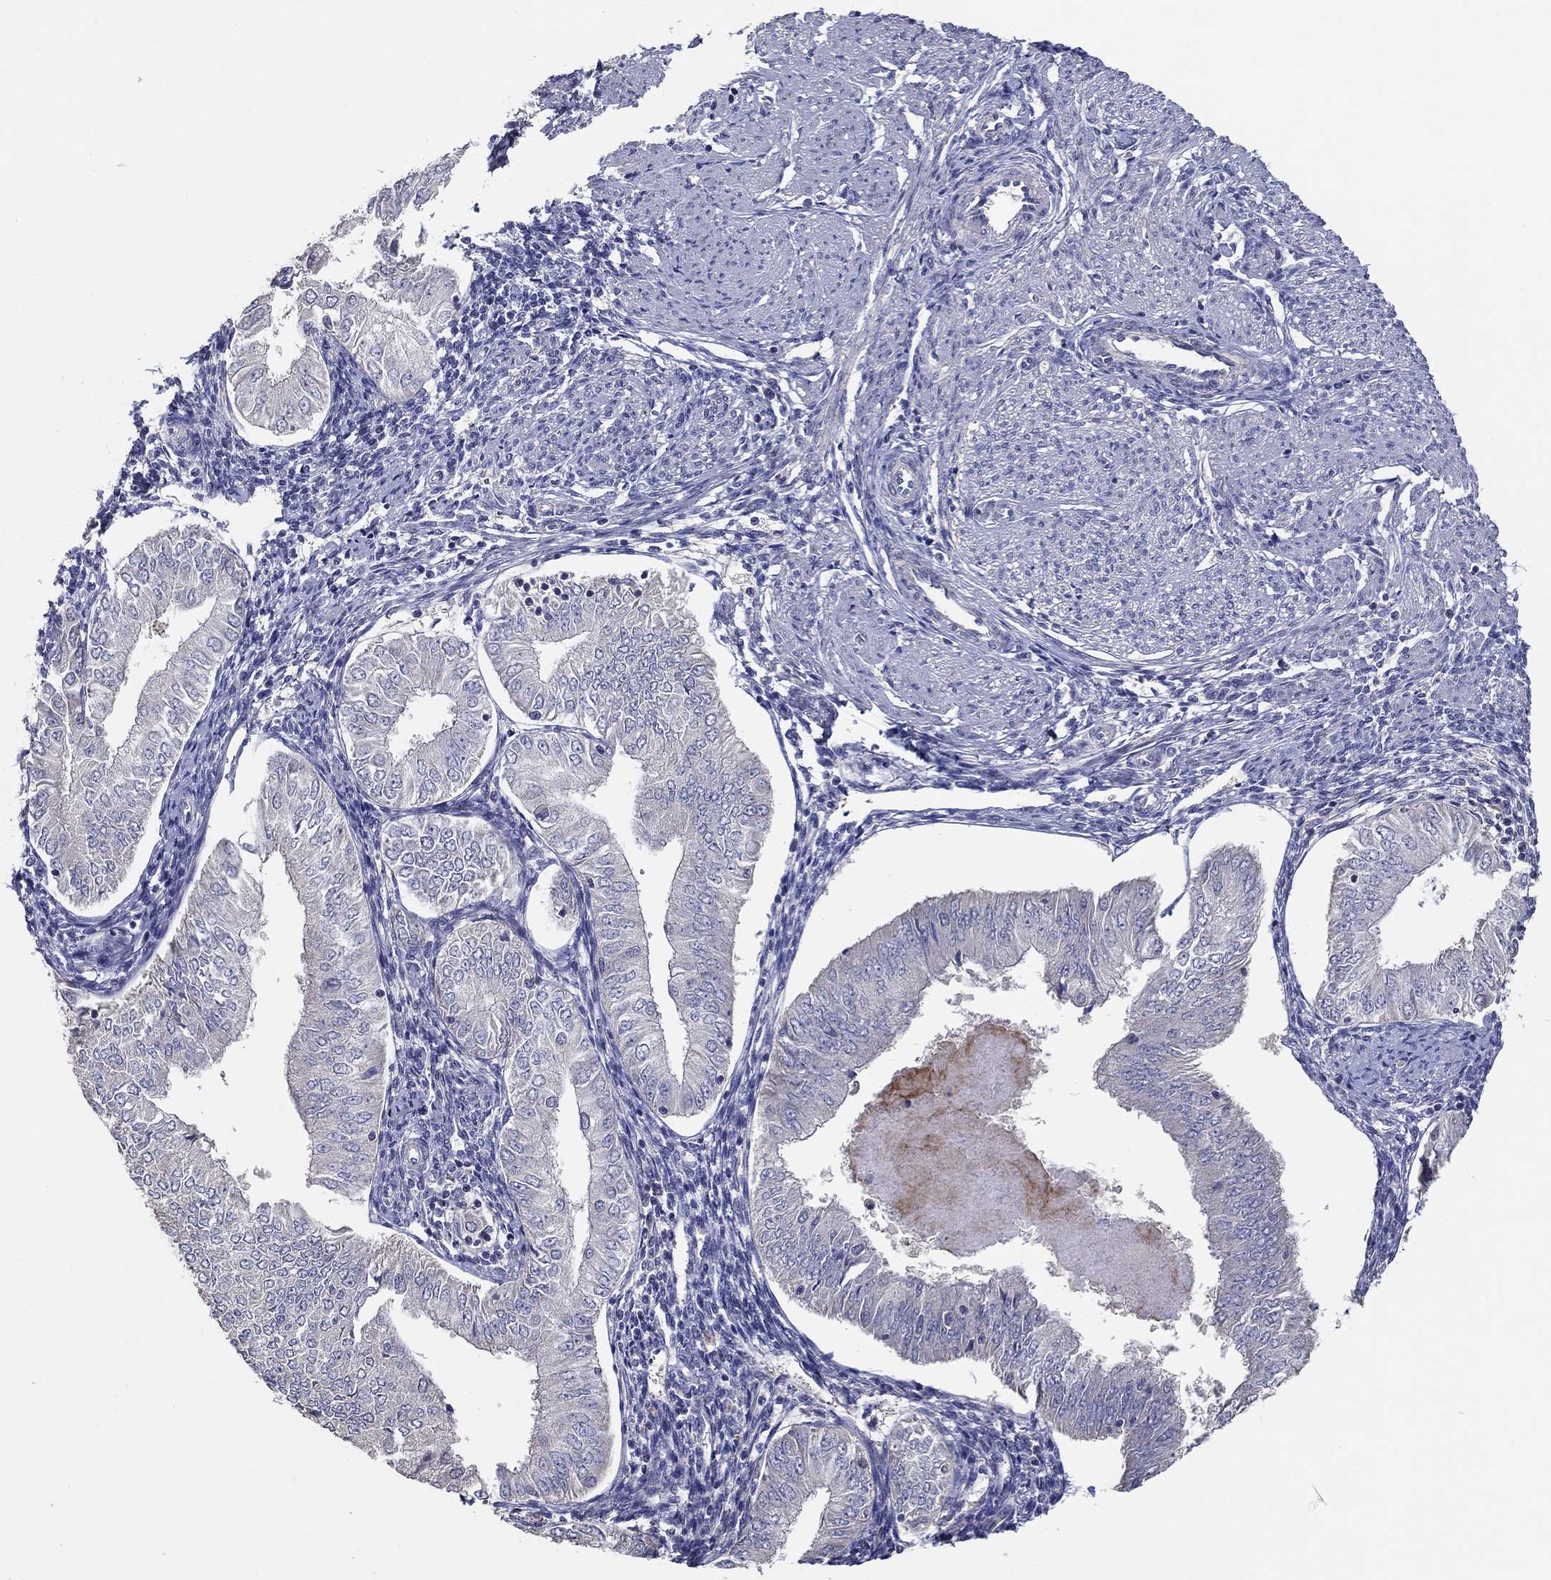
{"staining": {"intensity": "negative", "quantity": "none", "location": "none"}, "tissue": "endometrial cancer", "cell_type": "Tumor cells", "image_type": "cancer", "snomed": [{"axis": "morphology", "description": "Adenocarcinoma, NOS"}, {"axis": "topography", "description": "Endometrium"}], "caption": "Immunohistochemistry histopathology image of neoplastic tissue: human endometrial adenocarcinoma stained with DAB (3,3'-diaminobenzidine) demonstrates no significant protein staining in tumor cells.", "gene": "DOCK3", "patient": {"sex": "female", "age": 53}}